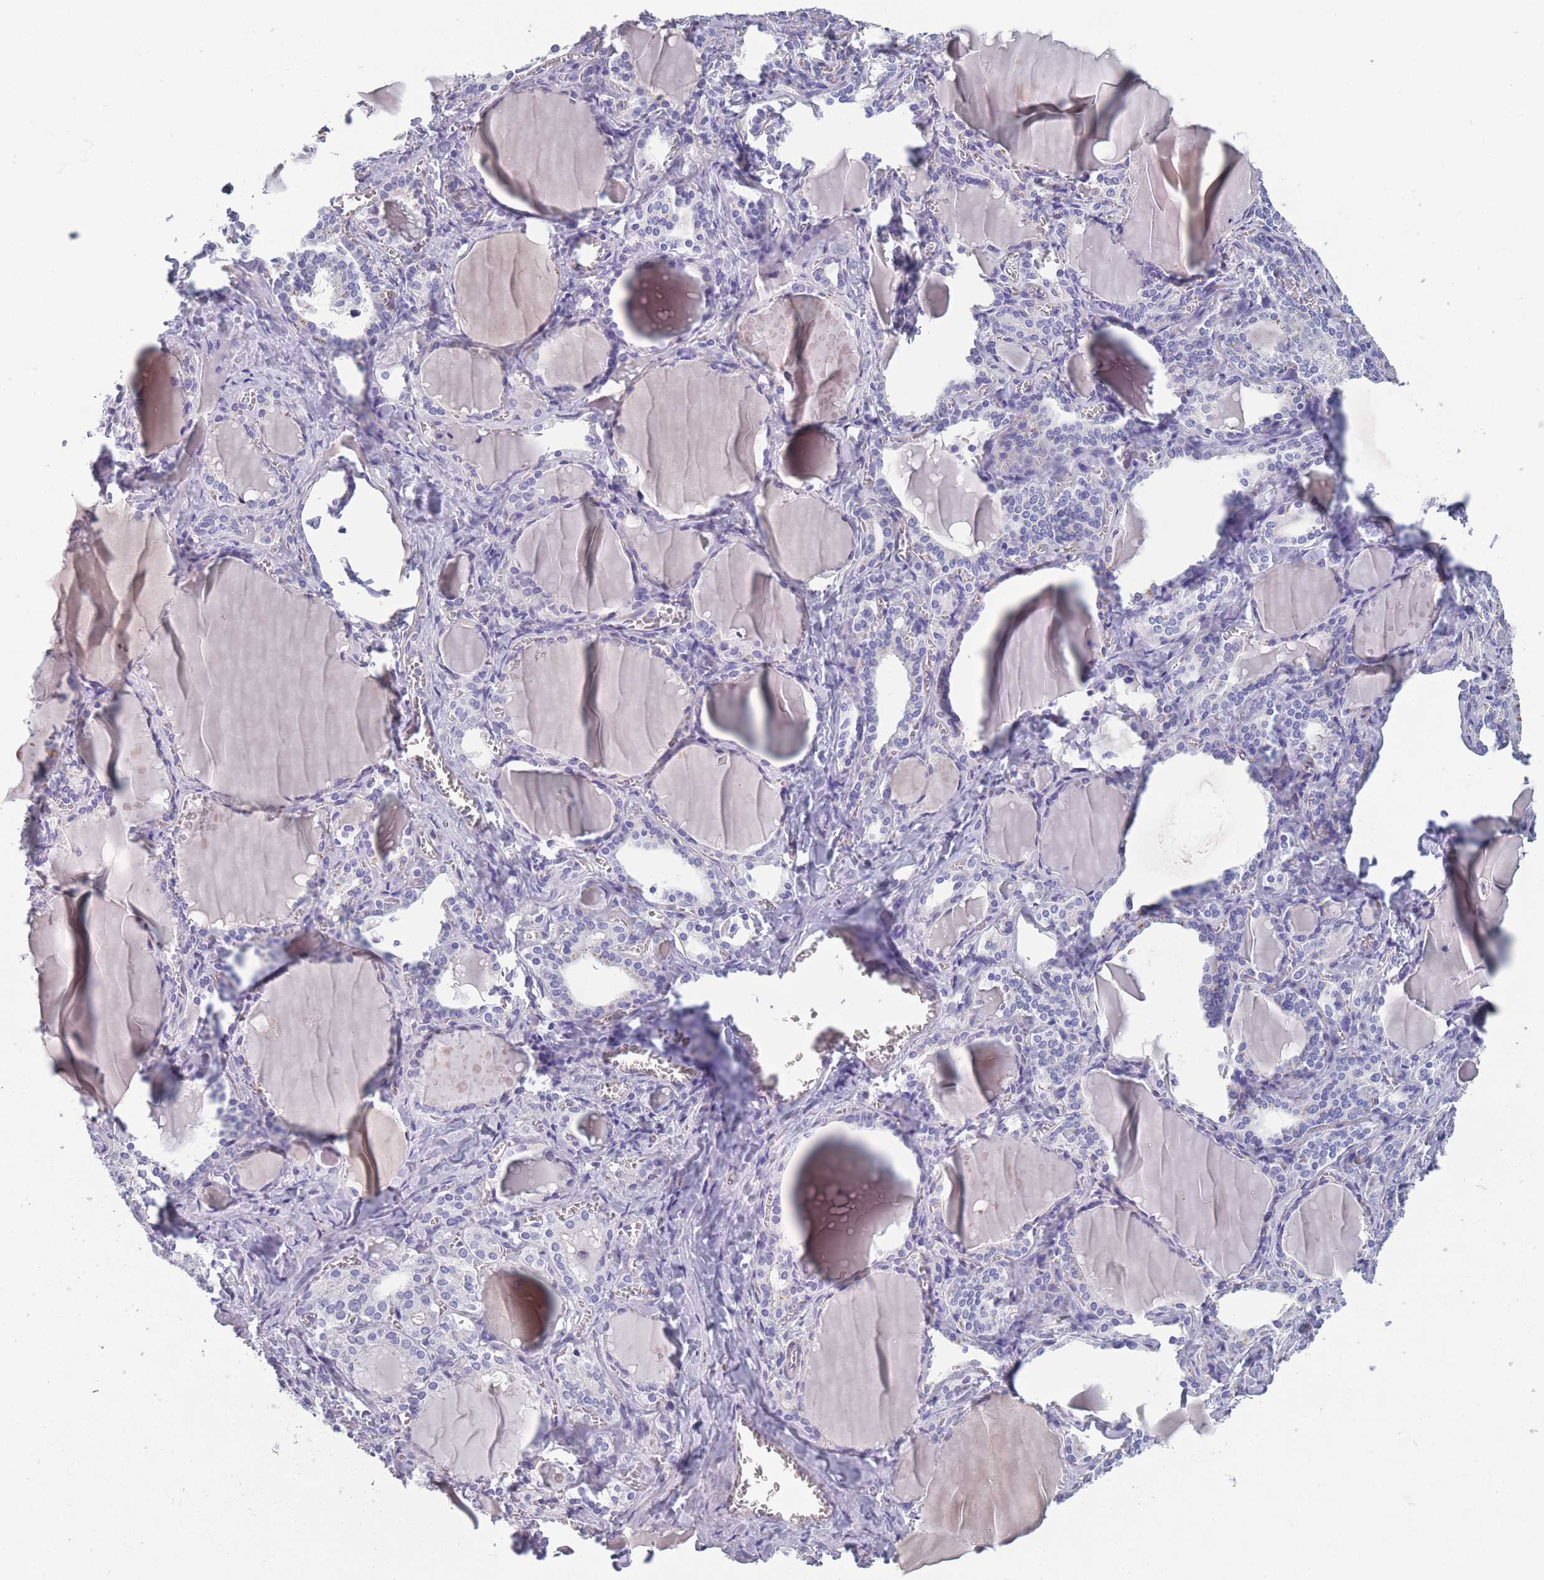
{"staining": {"intensity": "negative", "quantity": "none", "location": "none"}, "tissue": "thyroid gland", "cell_type": "Glandular cells", "image_type": "normal", "snomed": [{"axis": "morphology", "description": "Normal tissue, NOS"}, {"axis": "topography", "description": "Thyroid gland"}], "caption": "Photomicrograph shows no protein expression in glandular cells of benign thyroid gland. Brightfield microscopy of immunohistochemistry stained with DAB (brown) and hematoxylin (blue), captured at high magnification.", "gene": "OR4C5", "patient": {"sex": "female", "age": 42}}